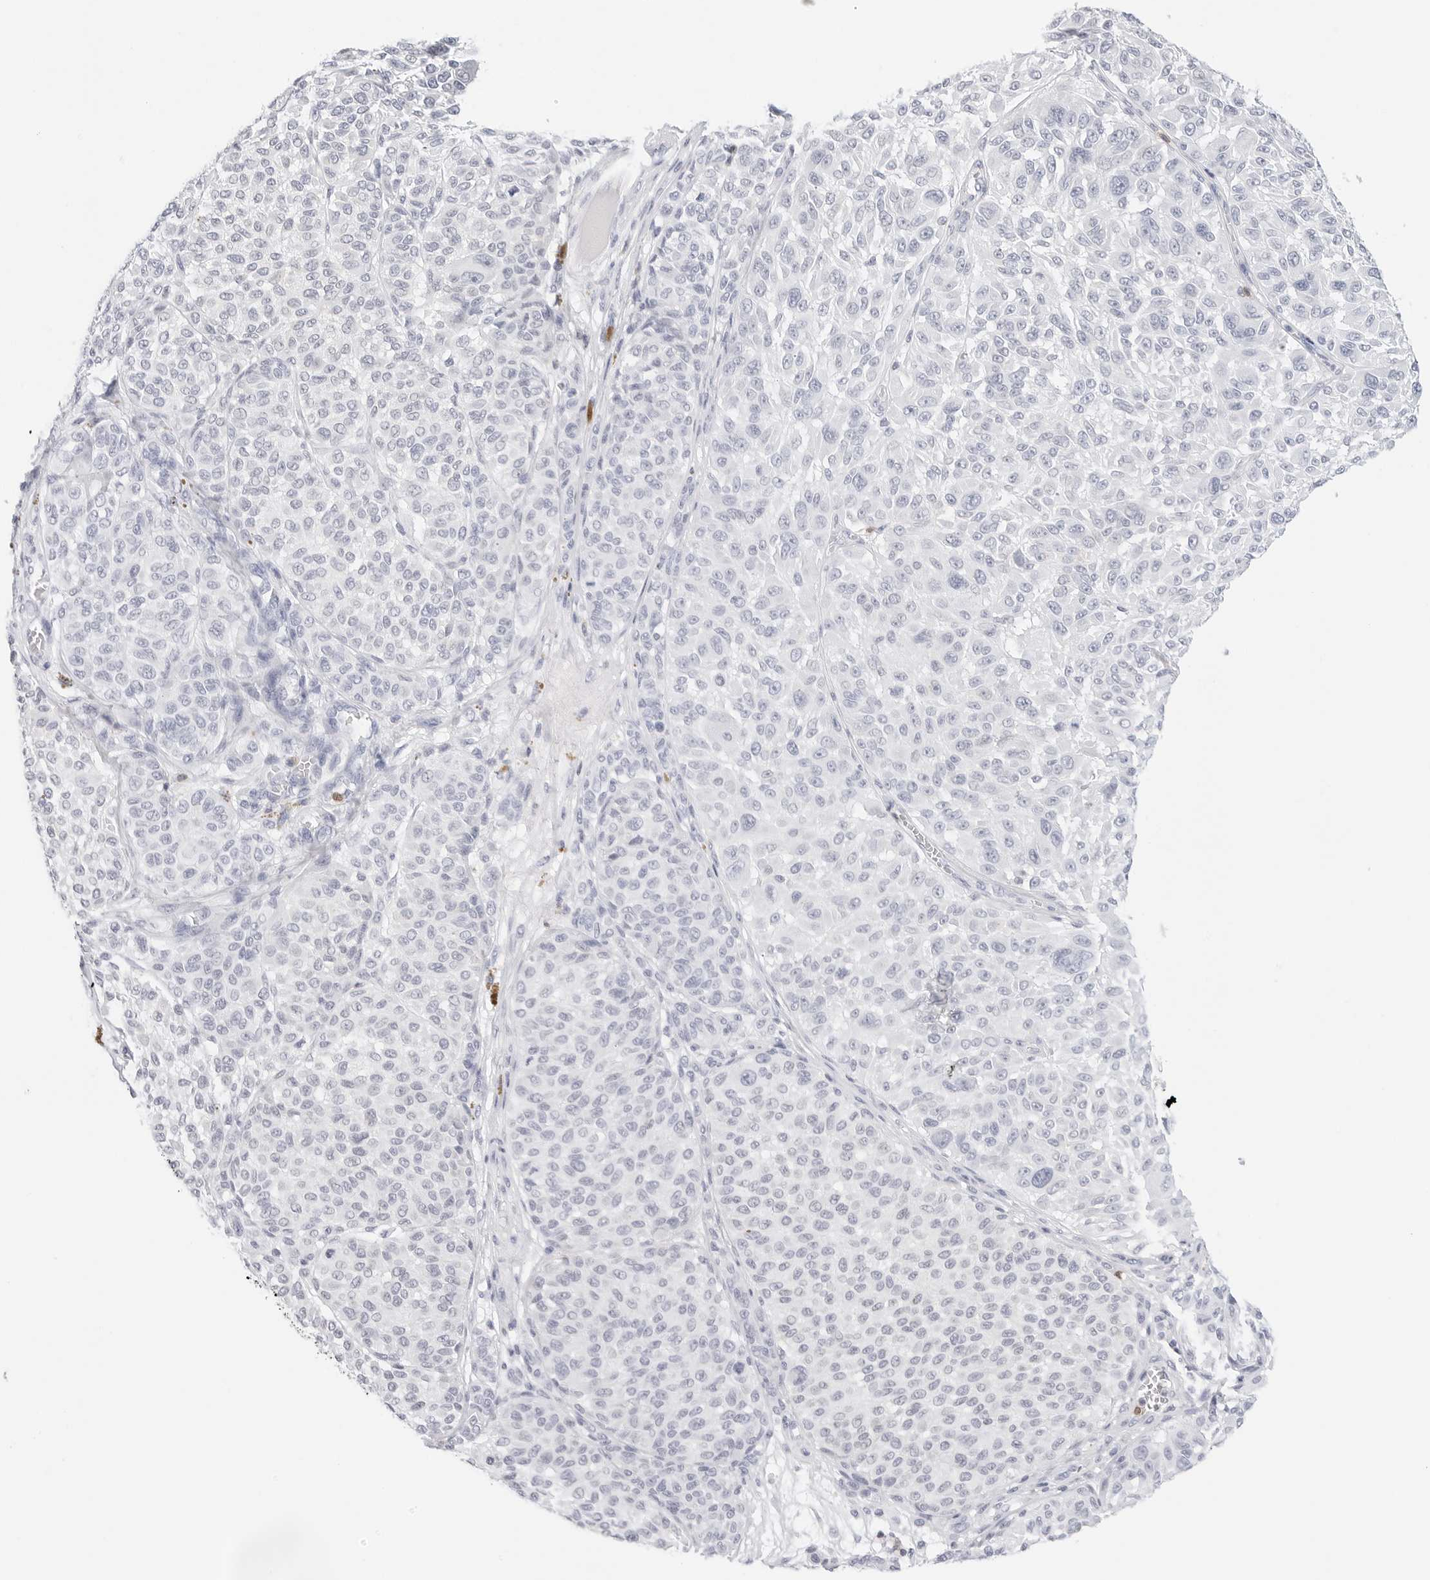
{"staining": {"intensity": "negative", "quantity": "none", "location": "none"}, "tissue": "melanoma", "cell_type": "Tumor cells", "image_type": "cancer", "snomed": [{"axis": "morphology", "description": "Malignant melanoma, NOS"}, {"axis": "topography", "description": "Skin"}], "caption": "Protein analysis of melanoma shows no significant positivity in tumor cells.", "gene": "SLC9A3R1", "patient": {"sex": "male", "age": 83}}